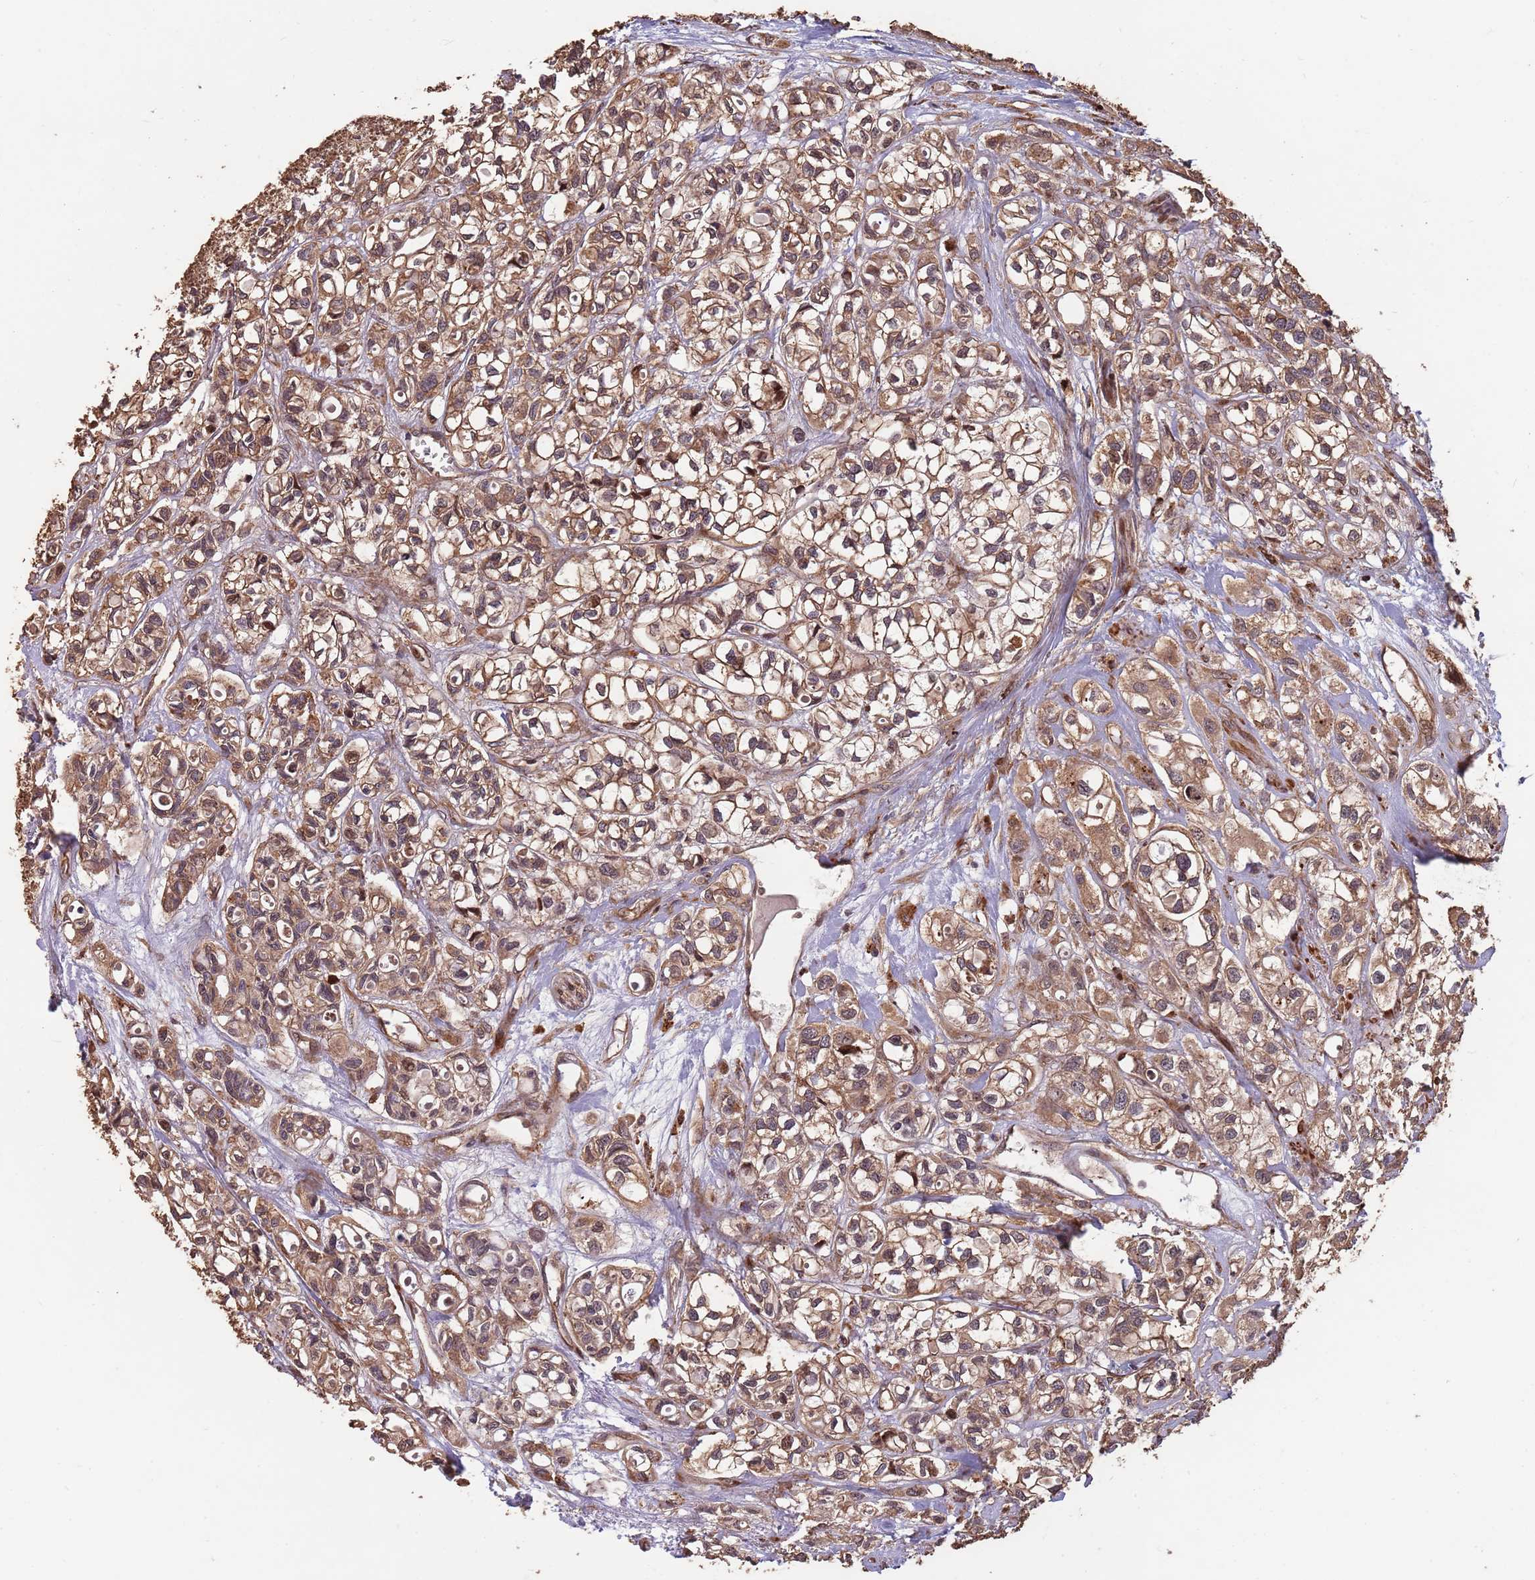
{"staining": {"intensity": "moderate", "quantity": ">75%", "location": "cytoplasmic/membranous"}, "tissue": "urothelial cancer", "cell_type": "Tumor cells", "image_type": "cancer", "snomed": [{"axis": "morphology", "description": "Urothelial carcinoma, High grade"}, {"axis": "topography", "description": "Urinary bladder"}], "caption": "An image of high-grade urothelial carcinoma stained for a protein displays moderate cytoplasmic/membranous brown staining in tumor cells. Using DAB (brown) and hematoxylin (blue) stains, captured at high magnification using brightfield microscopy.", "gene": "ZNF428", "patient": {"sex": "male", "age": 67}}